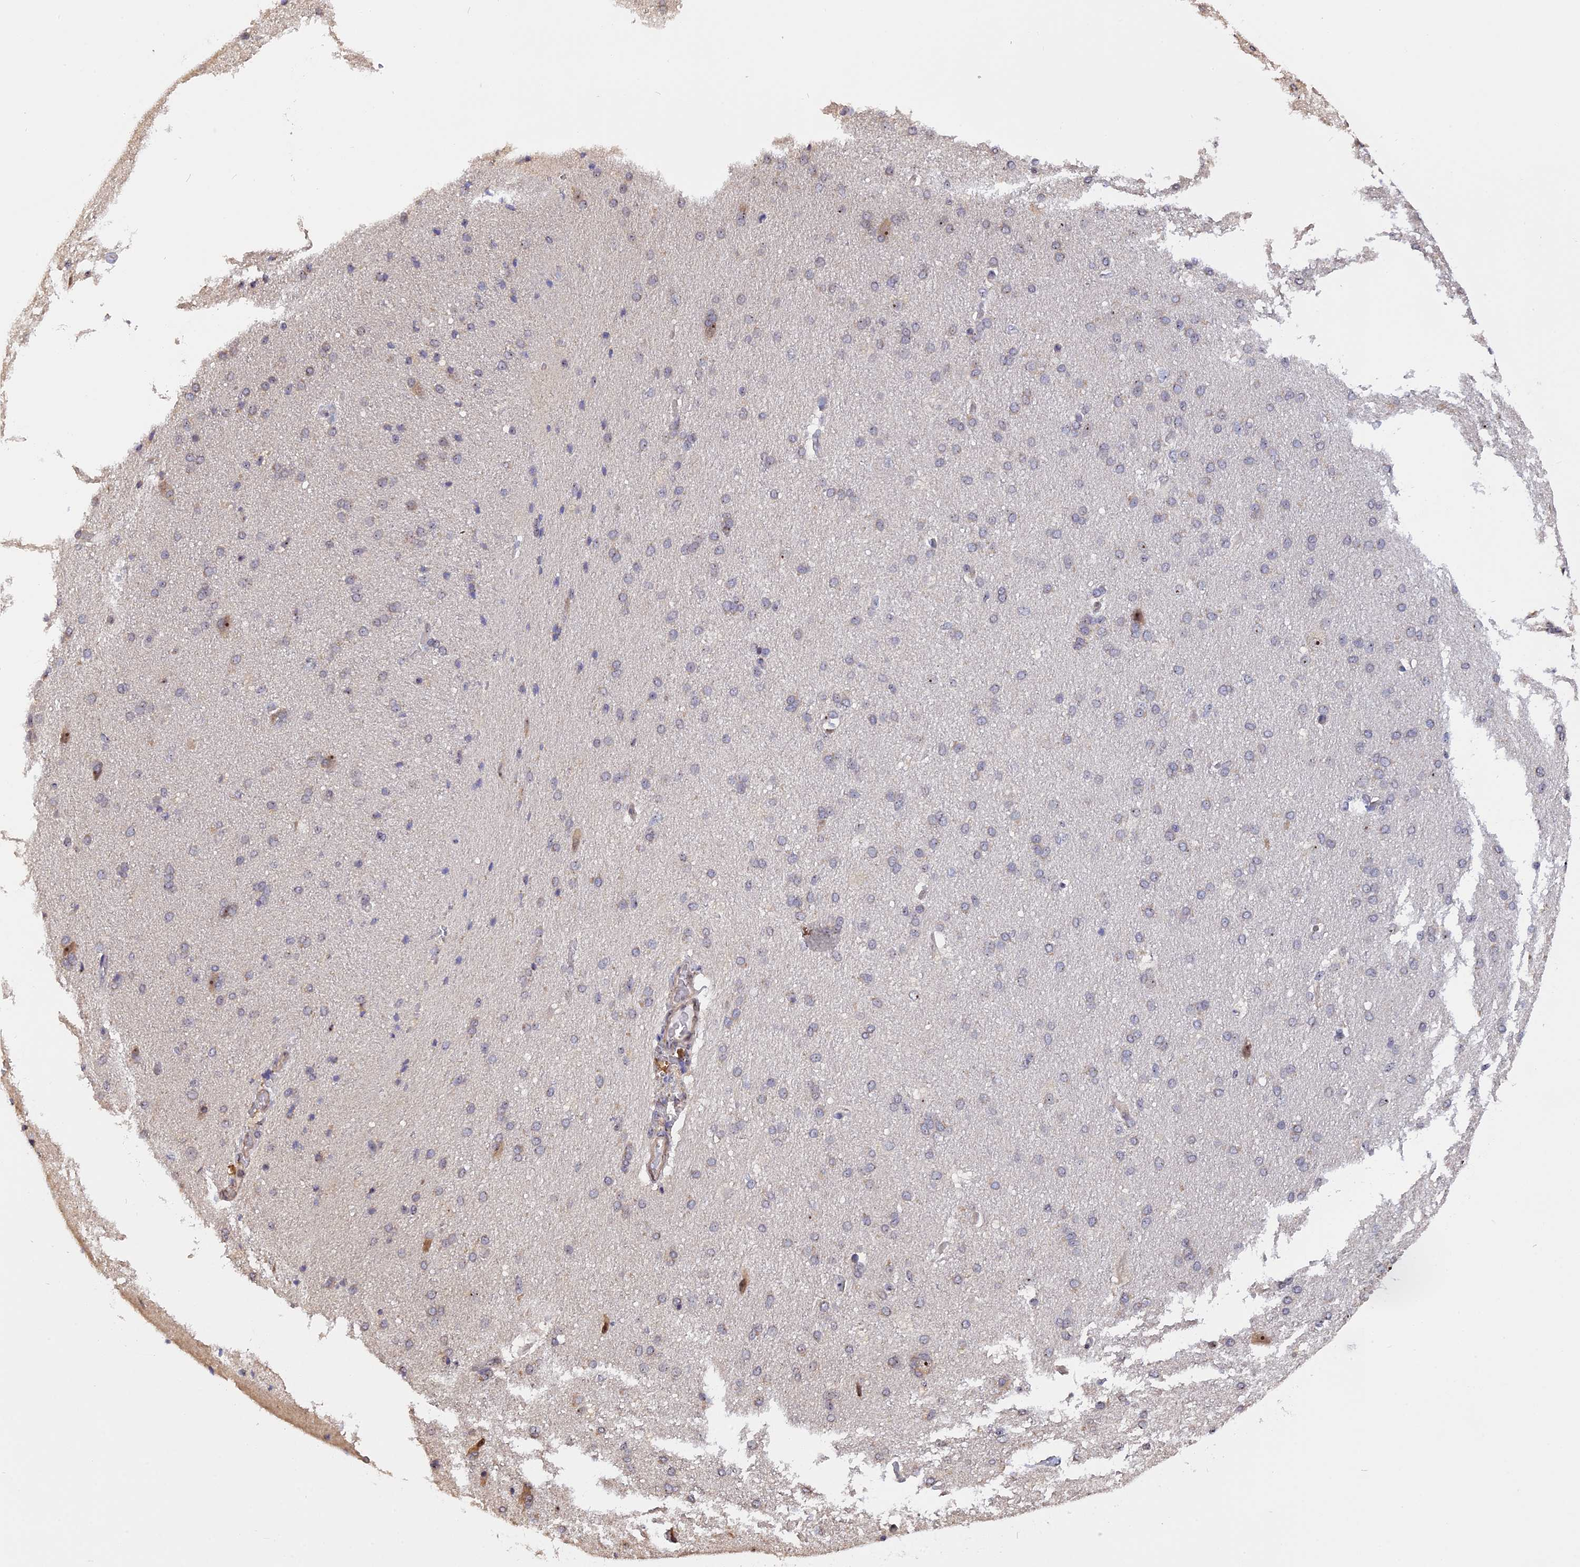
{"staining": {"intensity": "negative", "quantity": "none", "location": "none"}, "tissue": "cerebral cortex", "cell_type": "Endothelial cells", "image_type": "normal", "snomed": [{"axis": "morphology", "description": "Normal tissue, NOS"}, {"axis": "topography", "description": "Cerebral cortex"}], "caption": "The image demonstrates no significant expression in endothelial cells of cerebral cortex.", "gene": "MGA", "patient": {"sex": "male", "age": 62}}